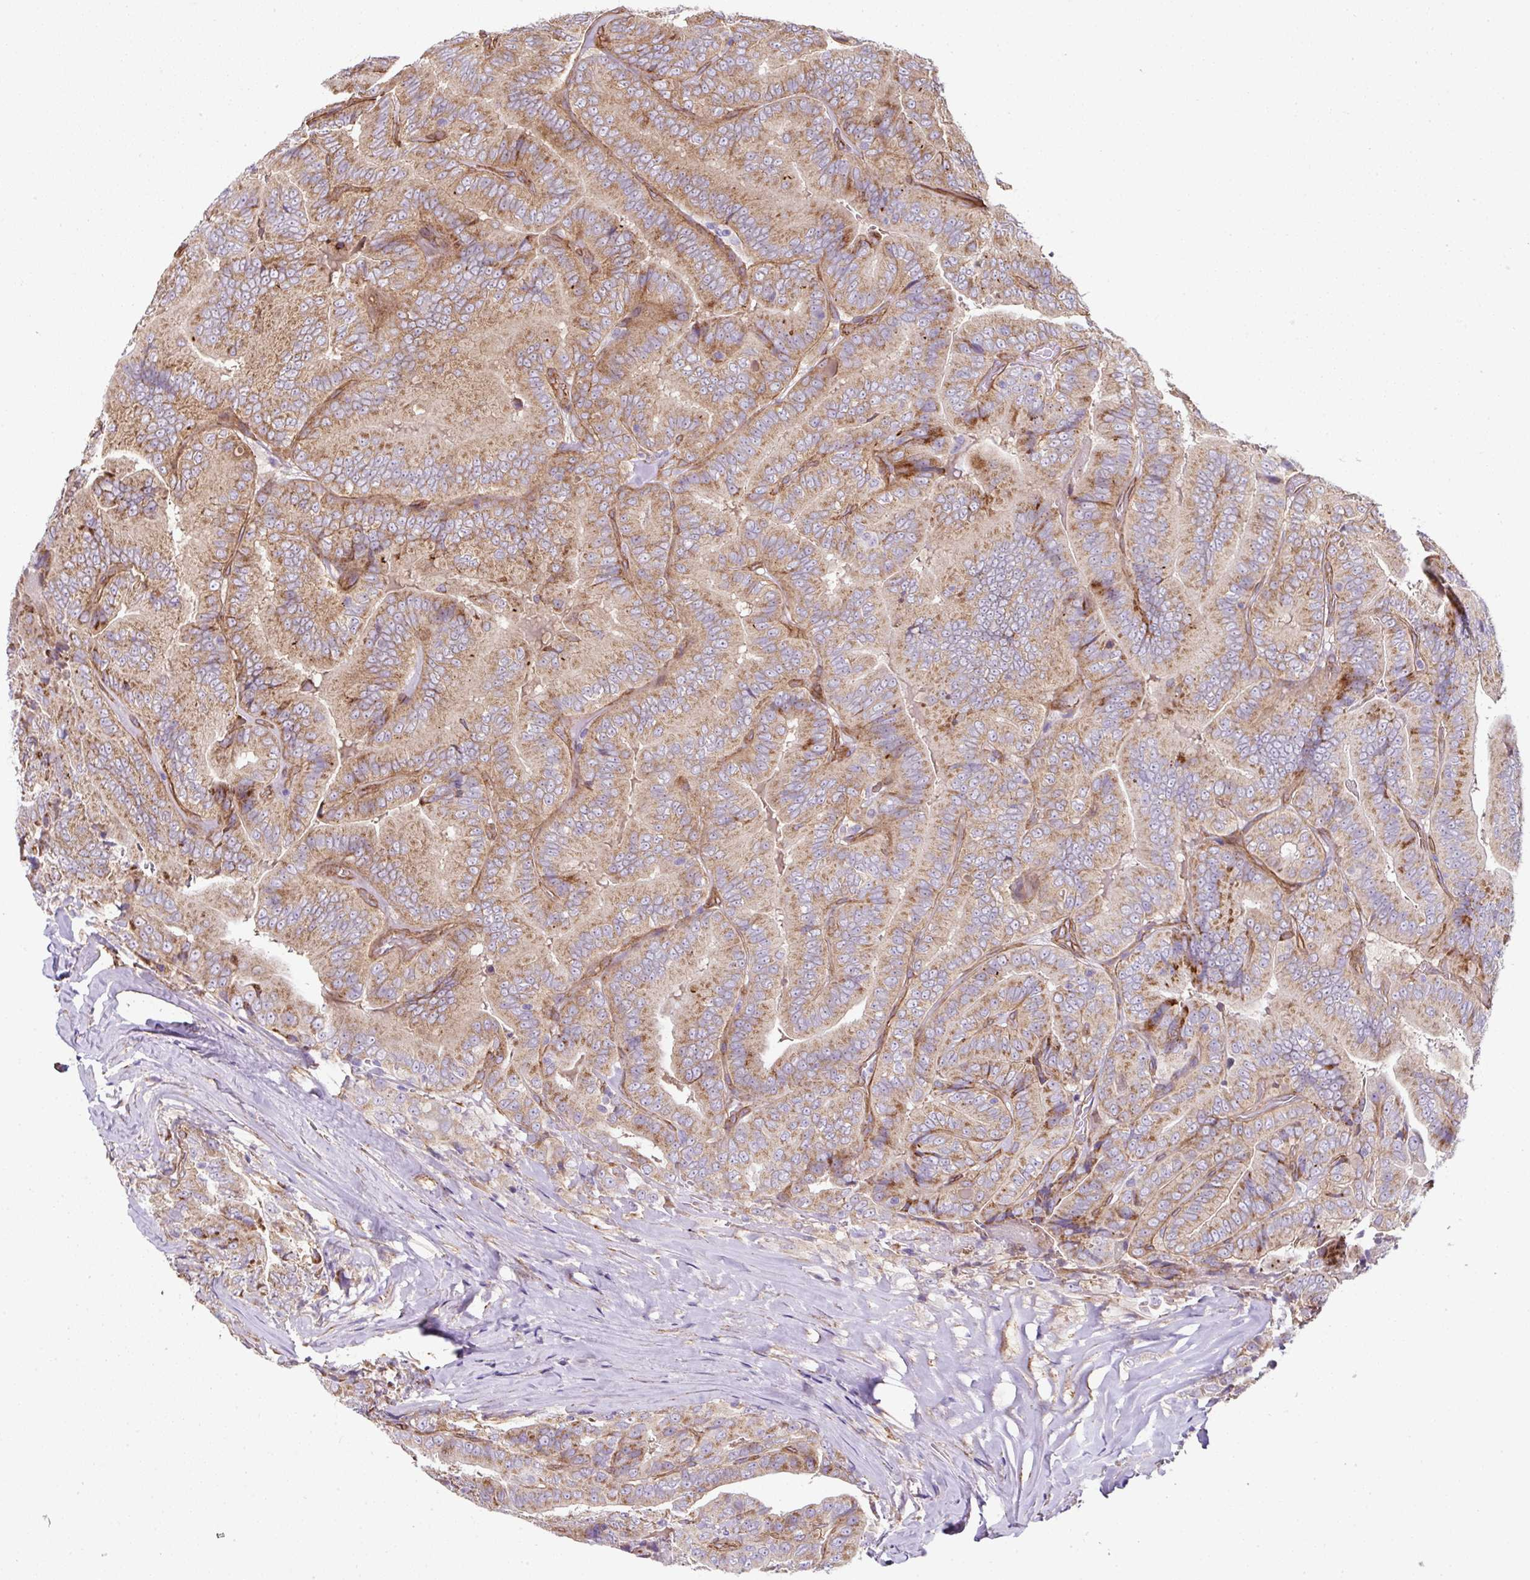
{"staining": {"intensity": "moderate", "quantity": ">75%", "location": "cytoplasmic/membranous"}, "tissue": "thyroid cancer", "cell_type": "Tumor cells", "image_type": "cancer", "snomed": [{"axis": "morphology", "description": "Papillary adenocarcinoma, NOS"}, {"axis": "topography", "description": "Thyroid gland"}], "caption": "About >75% of tumor cells in human thyroid cancer (papillary adenocarcinoma) demonstrate moderate cytoplasmic/membranous protein staining as visualized by brown immunohistochemical staining.", "gene": "ANKUB1", "patient": {"sex": "male", "age": 61}}